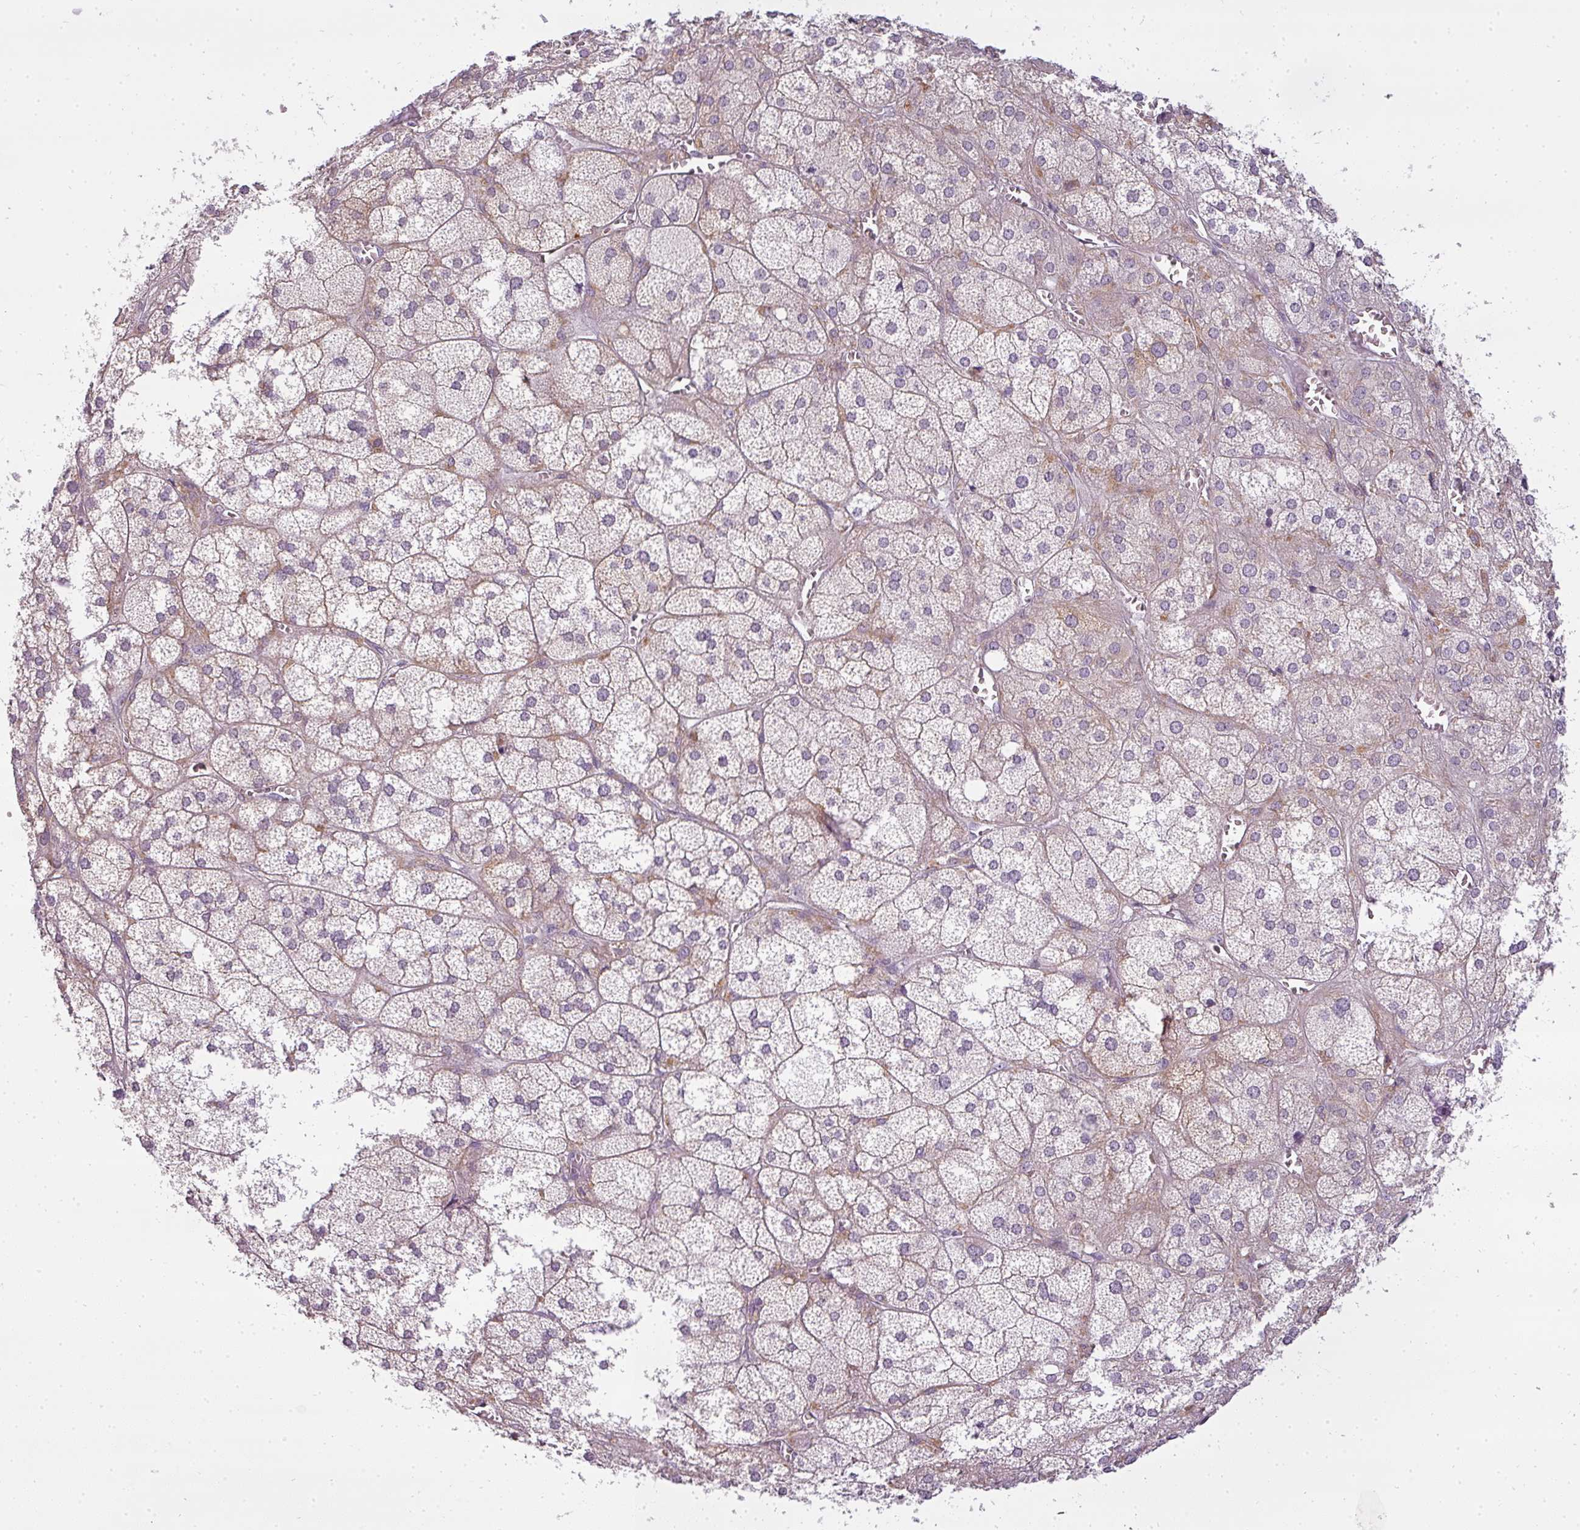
{"staining": {"intensity": "weak", "quantity": "<25%", "location": "cytoplasmic/membranous"}, "tissue": "adrenal gland", "cell_type": "Glandular cells", "image_type": "normal", "snomed": [{"axis": "morphology", "description": "Normal tissue, NOS"}, {"axis": "topography", "description": "Adrenal gland"}], "caption": "An immunohistochemistry (IHC) micrograph of normal adrenal gland is shown. There is no staining in glandular cells of adrenal gland.", "gene": "ATP6V1D", "patient": {"sex": "female", "age": 61}}